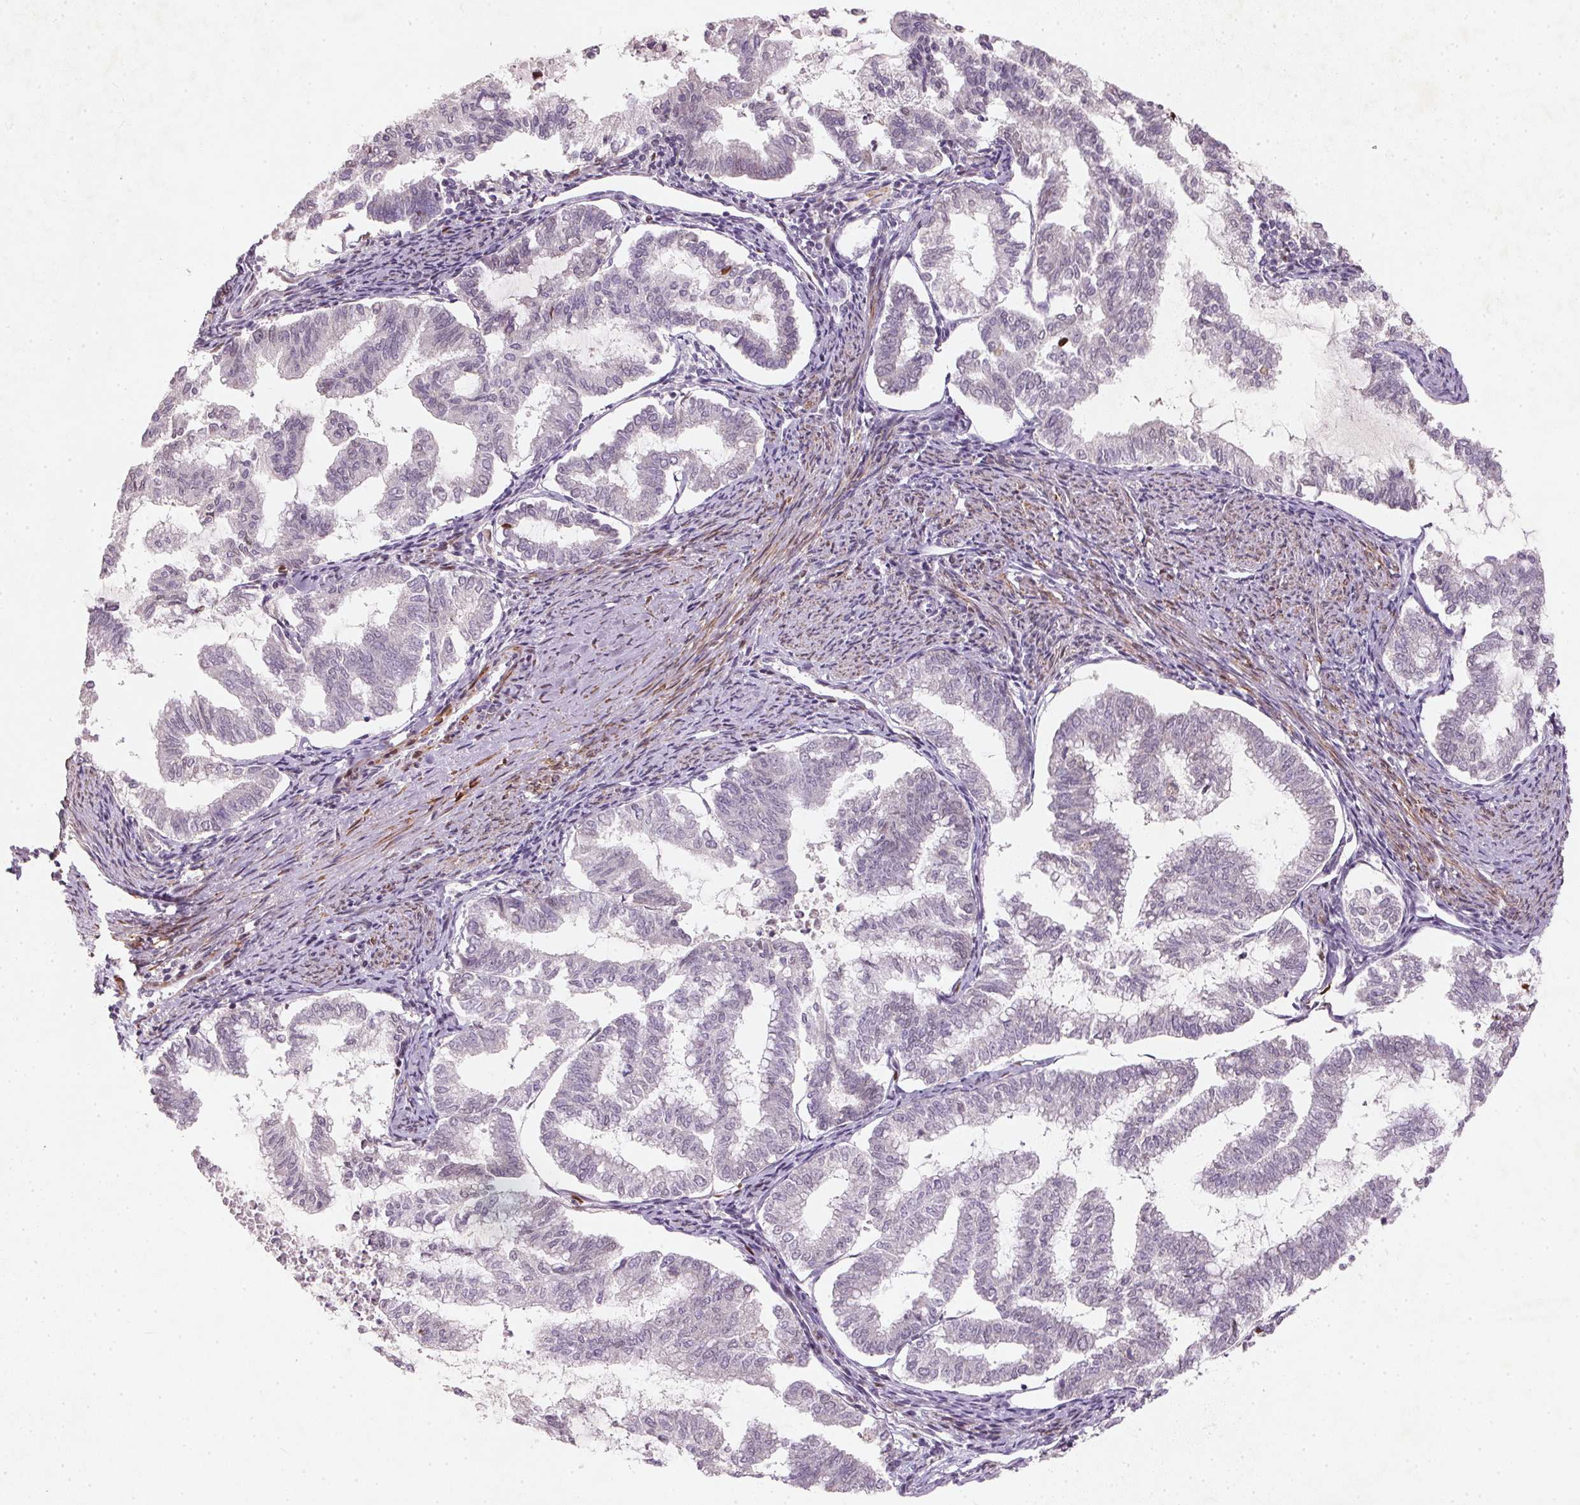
{"staining": {"intensity": "negative", "quantity": "none", "location": "none"}, "tissue": "endometrial cancer", "cell_type": "Tumor cells", "image_type": "cancer", "snomed": [{"axis": "morphology", "description": "Adenocarcinoma, NOS"}, {"axis": "topography", "description": "Endometrium"}], "caption": "High power microscopy histopathology image of an immunohistochemistry (IHC) image of endometrial cancer (adenocarcinoma), revealing no significant expression in tumor cells.", "gene": "KCNK15", "patient": {"sex": "female", "age": 79}}